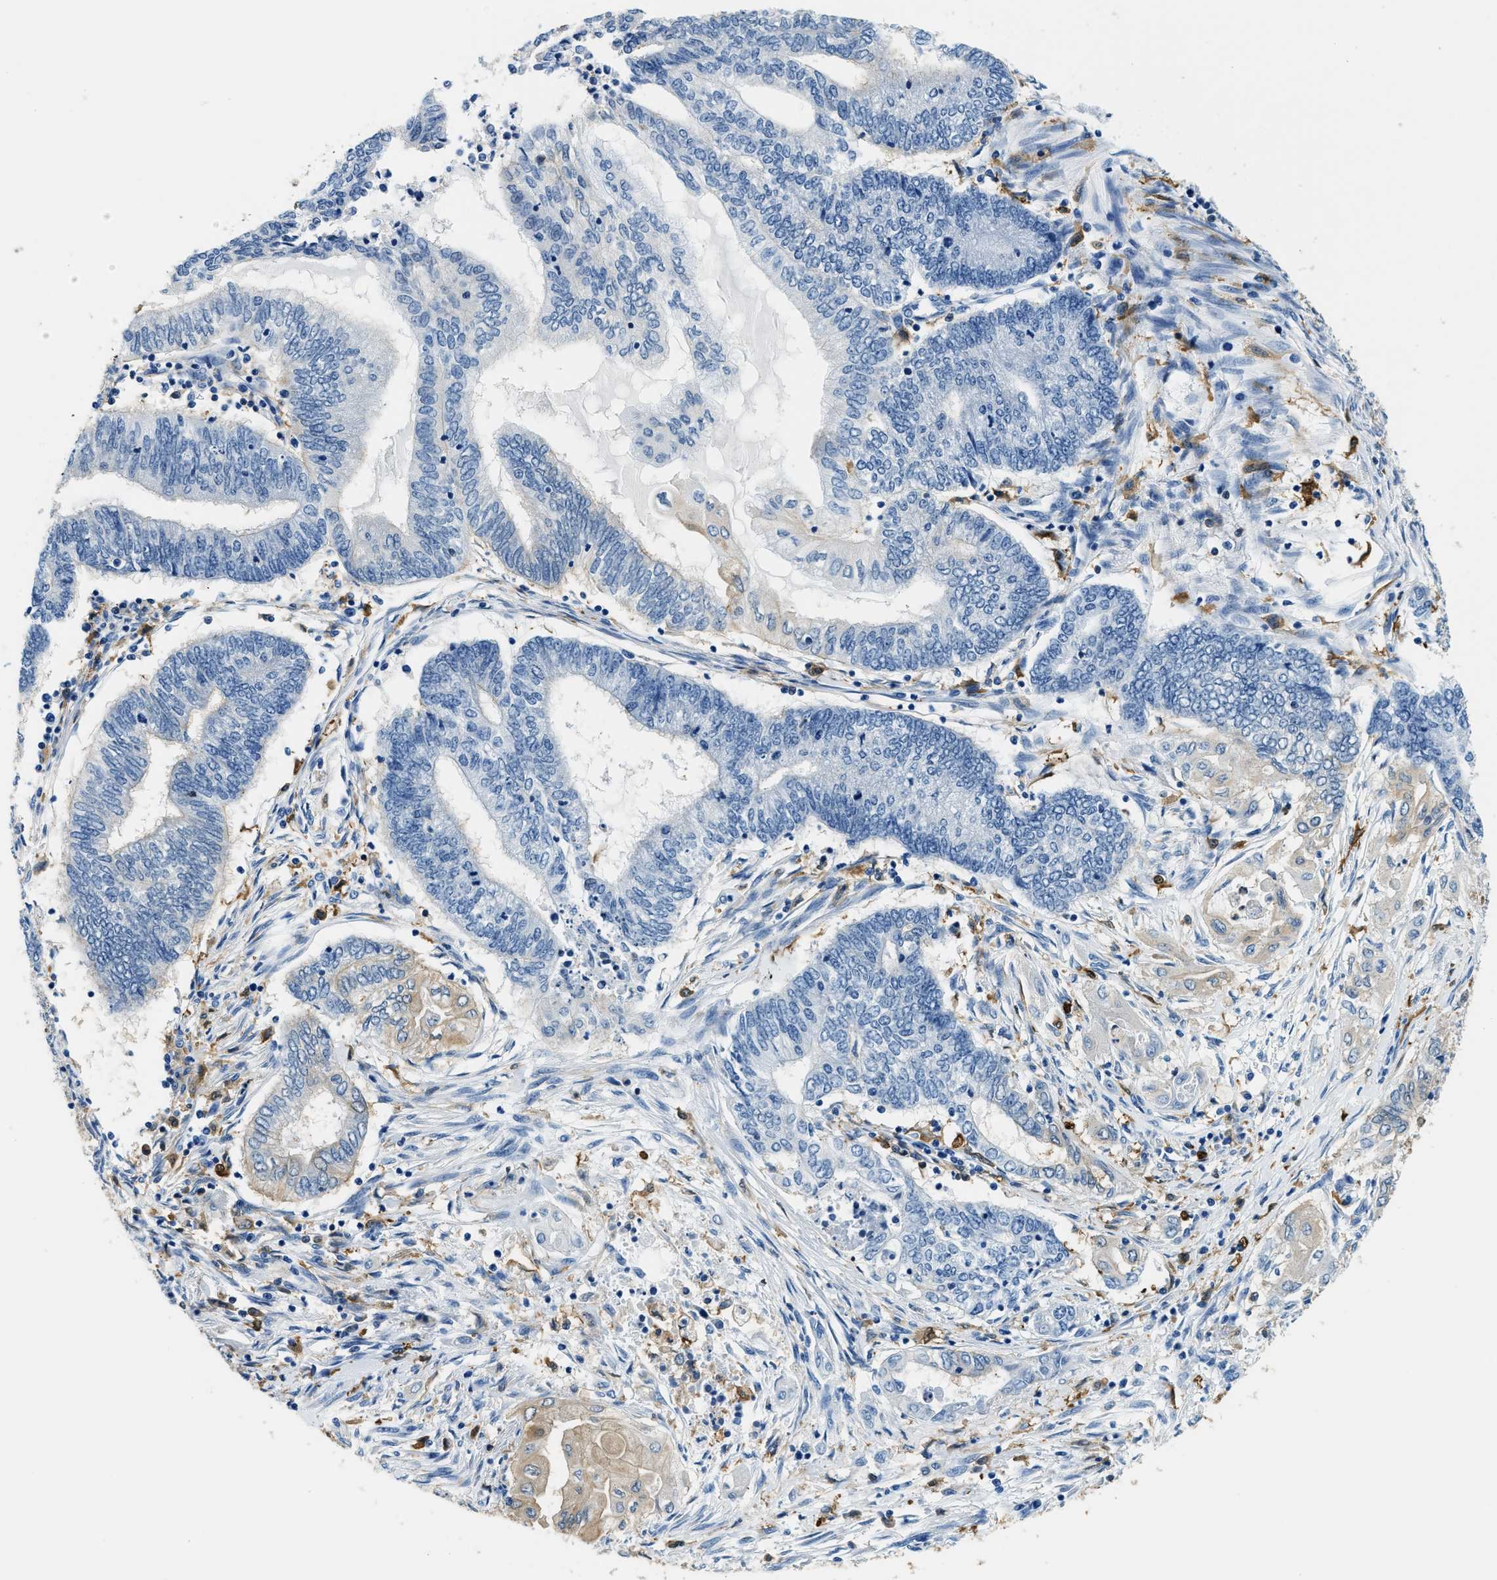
{"staining": {"intensity": "weak", "quantity": "<25%", "location": "cytoplasmic/membranous"}, "tissue": "endometrial cancer", "cell_type": "Tumor cells", "image_type": "cancer", "snomed": [{"axis": "morphology", "description": "Adenocarcinoma, NOS"}, {"axis": "topography", "description": "Uterus"}, {"axis": "topography", "description": "Endometrium"}], "caption": "Immunohistochemical staining of human endometrial cancer (adenocarcinoma) exhibits no significant positivity in tumor cells.", "gene": "CAPG", "patient": {"sex": "female", "age": 70}}